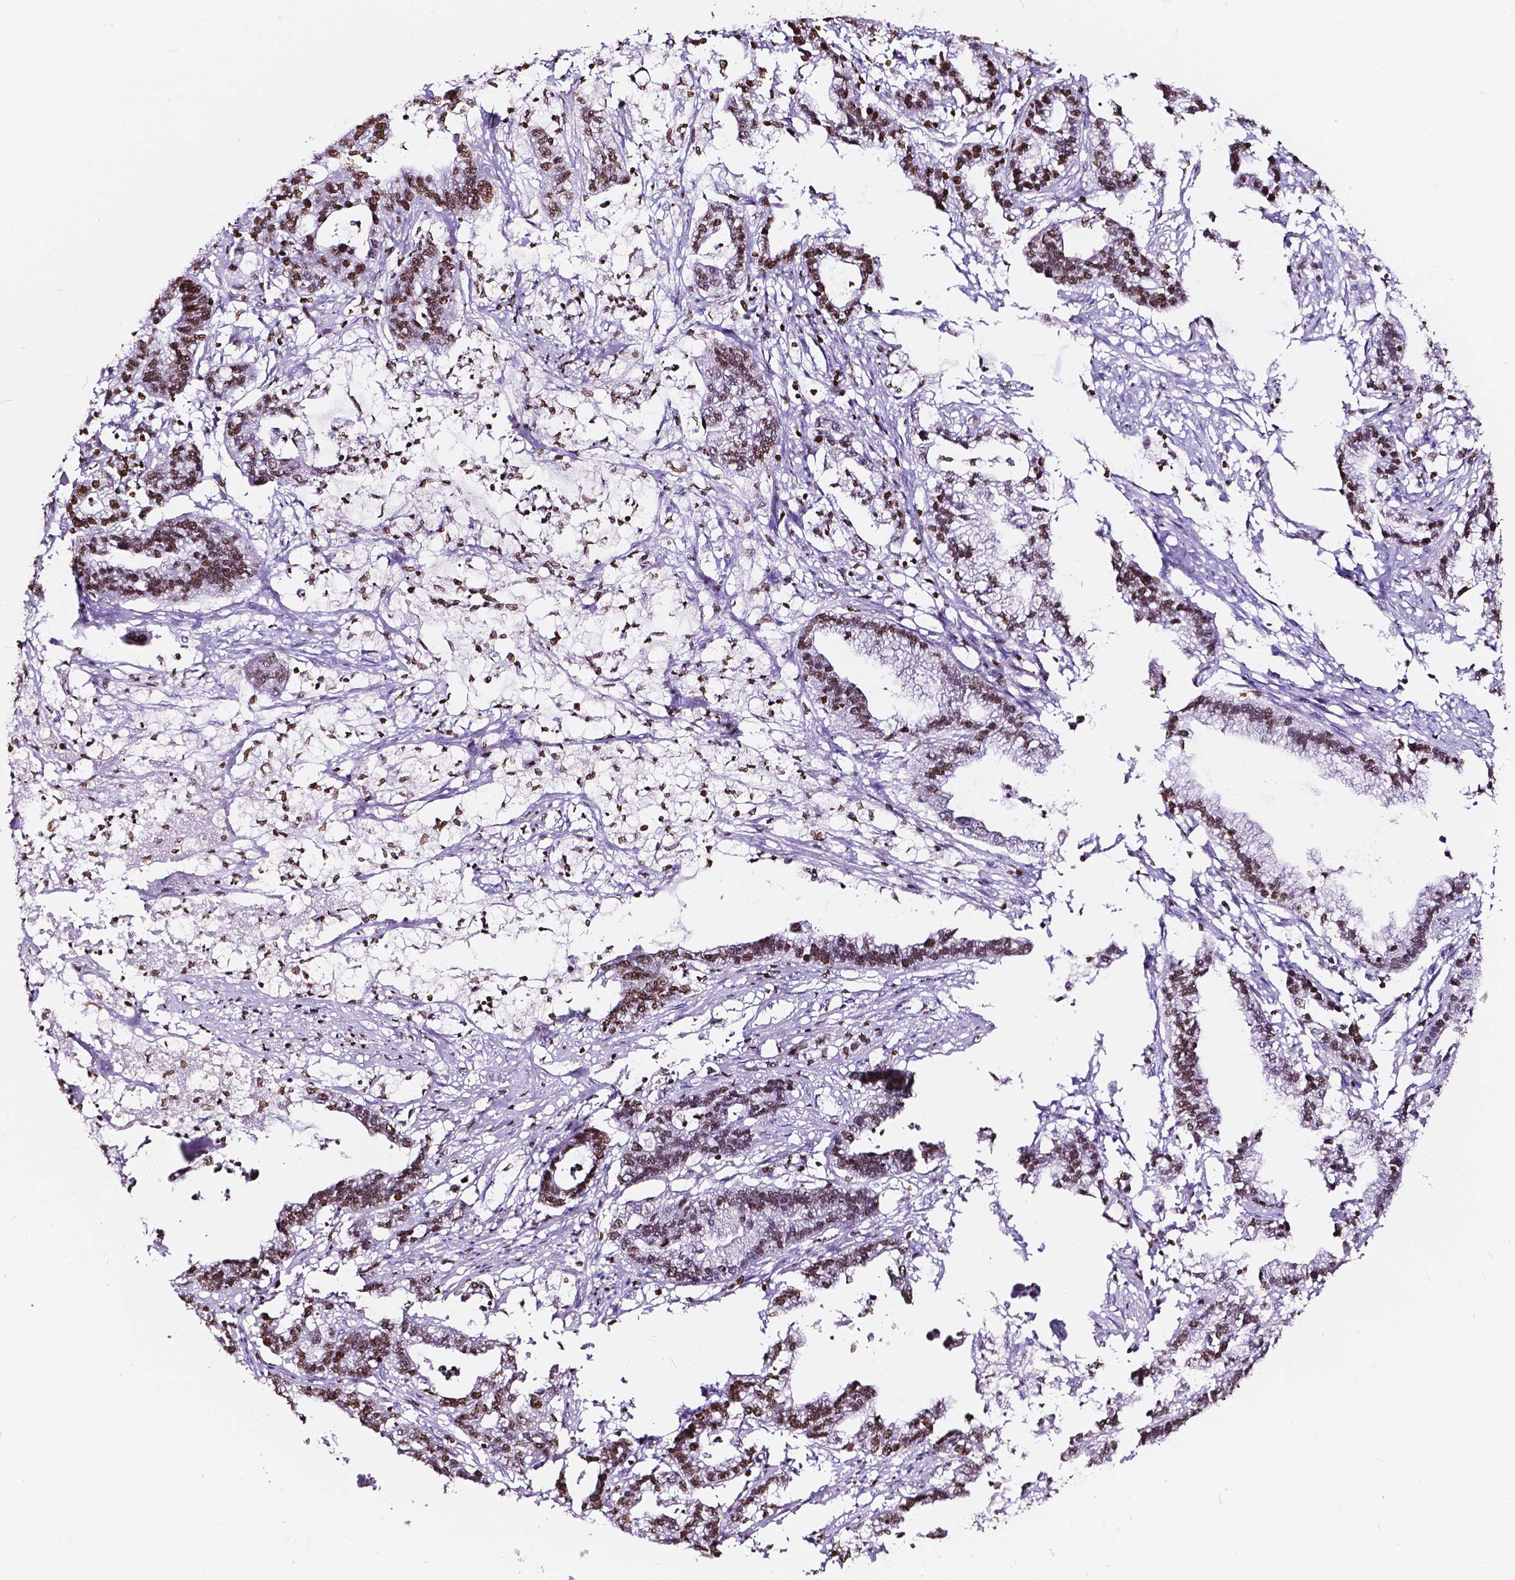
{"staining": {"intensity": "moderate", "quantity": ">75%", "location": "nuclear"}, "tissue": "stomach cancer", "cell_type": "Tumor cells", "image_type": "cancer", "snomed": [{"axis": "morphology", "description": "Adenocarcinoma, NOS"}, {"axis": "topography", "description": "Stomach"}], "caption": "Protein expression analysis of adenocarcinoma (stomach) demonstrates moderate nuclear staining in about >75% of tumor cells.", "gene": "CBY3", "patient": {"sex": "male", "age": 83}}